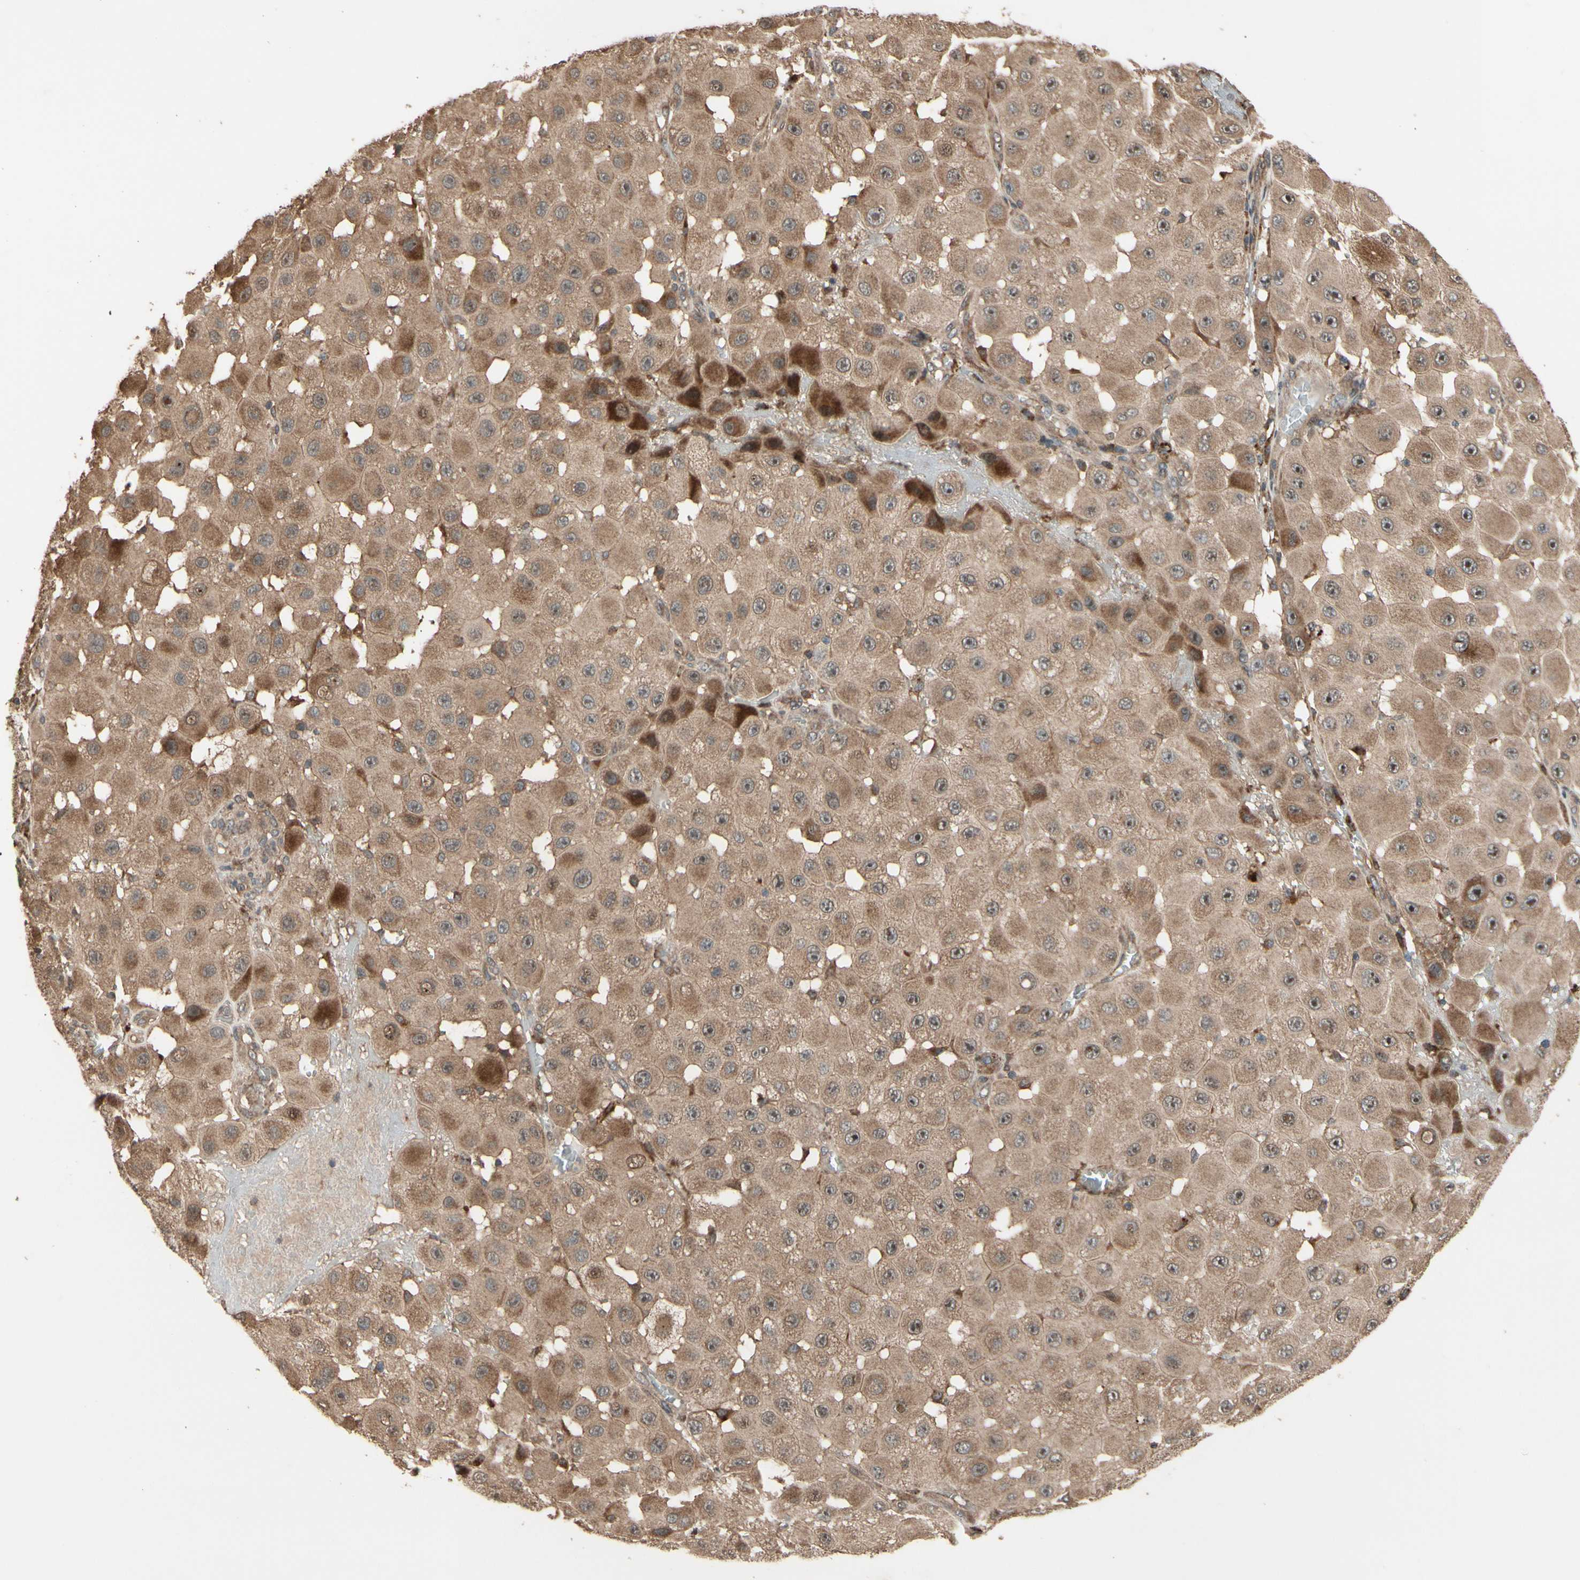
{"staining": {"intensity": "moderate", "quantity": "<25%", "location": "cytoplasmic/membranous"}, "tissue": "melanoma", "cell_type": "Tumor cells", "image_type": "cancer", "snomed": [{"axis": "morphology", "description": "Malignant melanoma, NOS"}, {"axis": "topography", "description": "Skin"}], "caption": "Human melanoma stained for a protein (brown) displays moderate cytoplasmic/membranous positive expression in approximately <25% of tumor cells.", "gene": "CSF1R", "patient": {"sex": "female", "age": 81}}